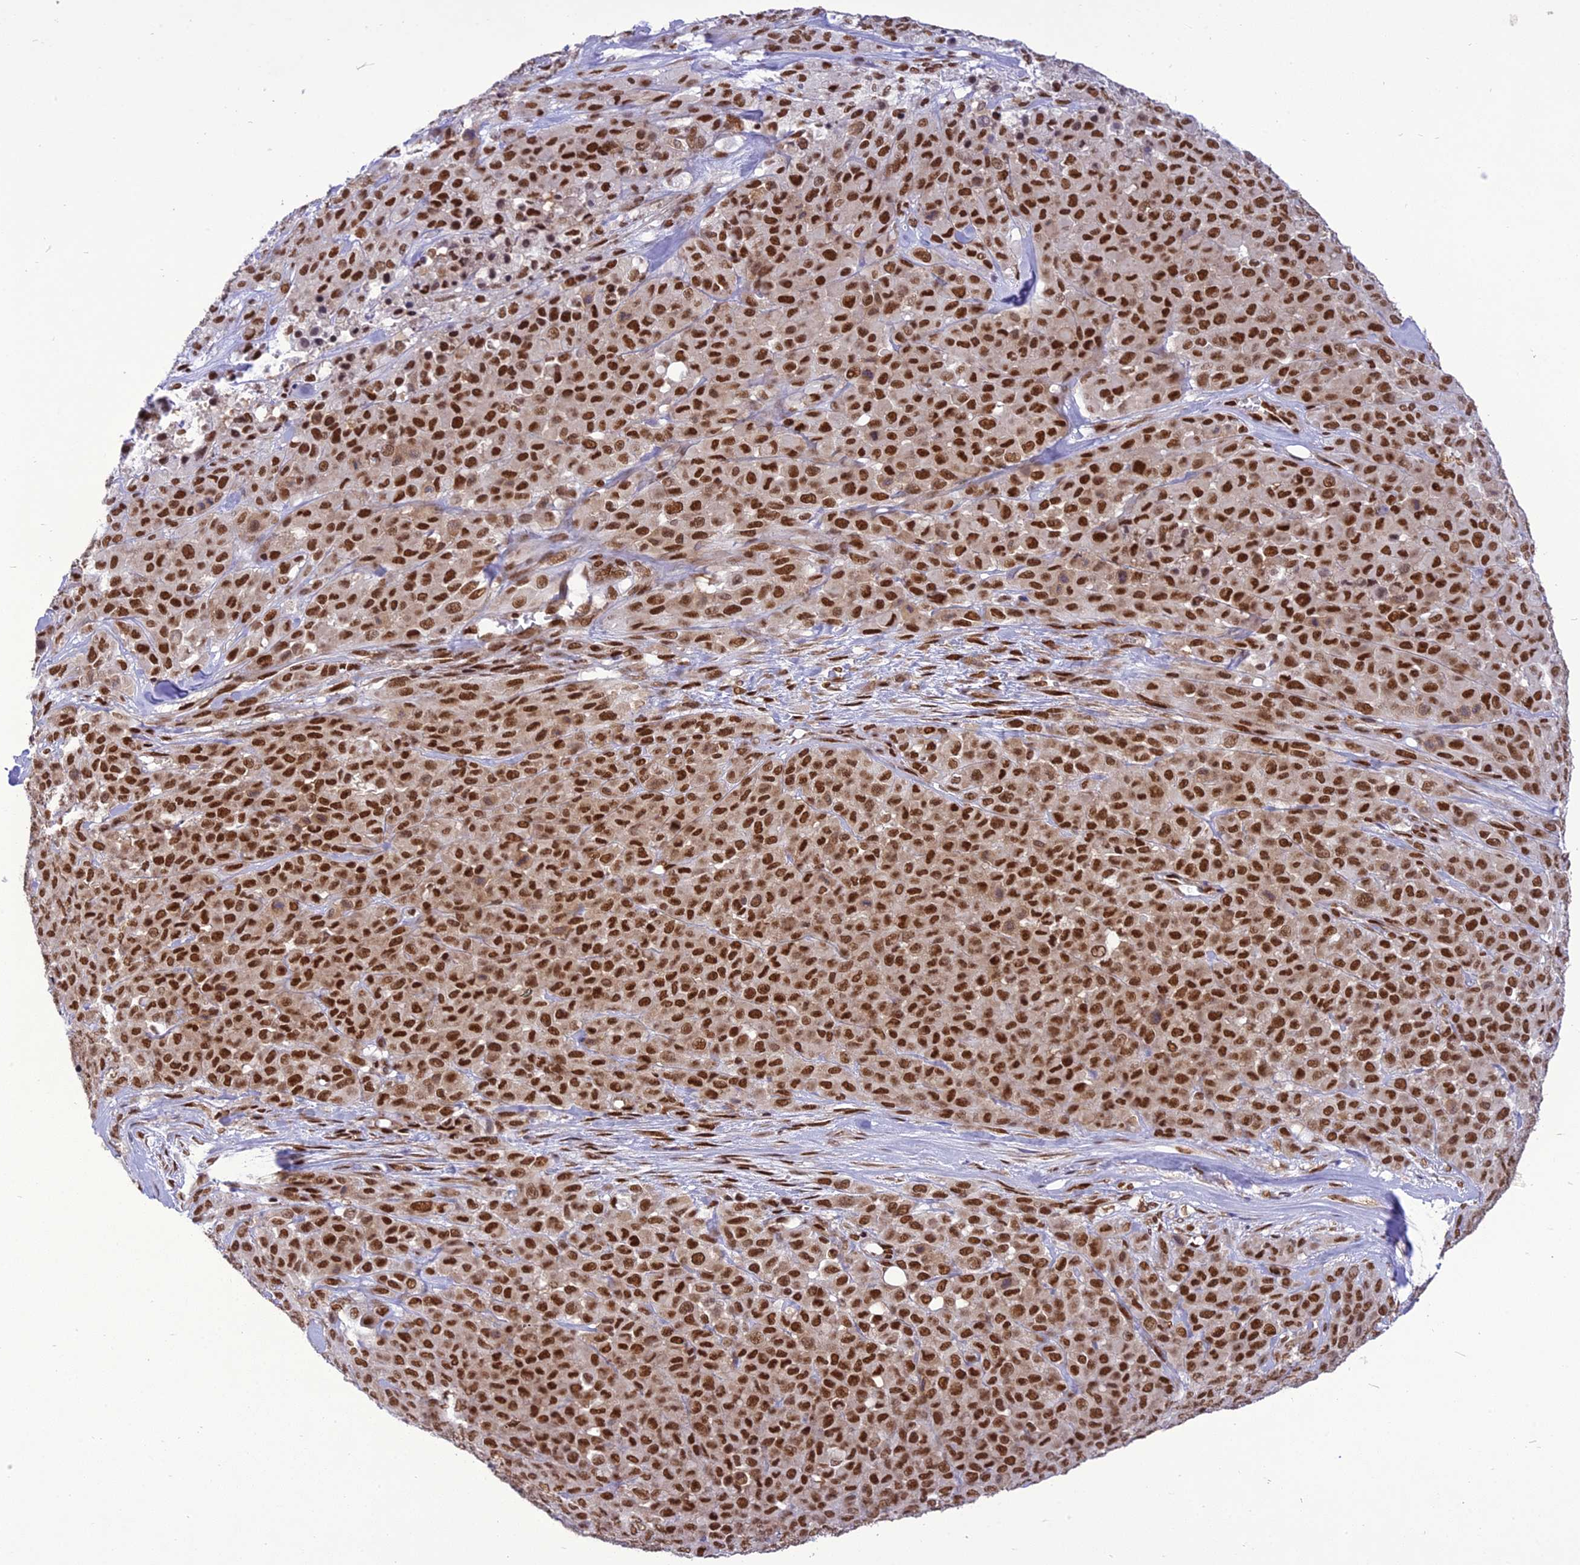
{"staining": {"intensity": "strong", "quantity": ">75%", "location": "nuclear"}, "tissue": "melanoma", "cell_type": "Tumor cells", "image_type": "cancer", "snomed": [{"axis": "morphology", "description": "Malignant melanoma, Metastatic site"}, {"axis": "topography", "description": "Skin"}], "caption": "A brown stain labels strong nuclear staining of a protein in human malignant melanoma (metastatic site) tumor cells.", "gene": "DDX1", "patient": {"sex": "female", "age": 81}}